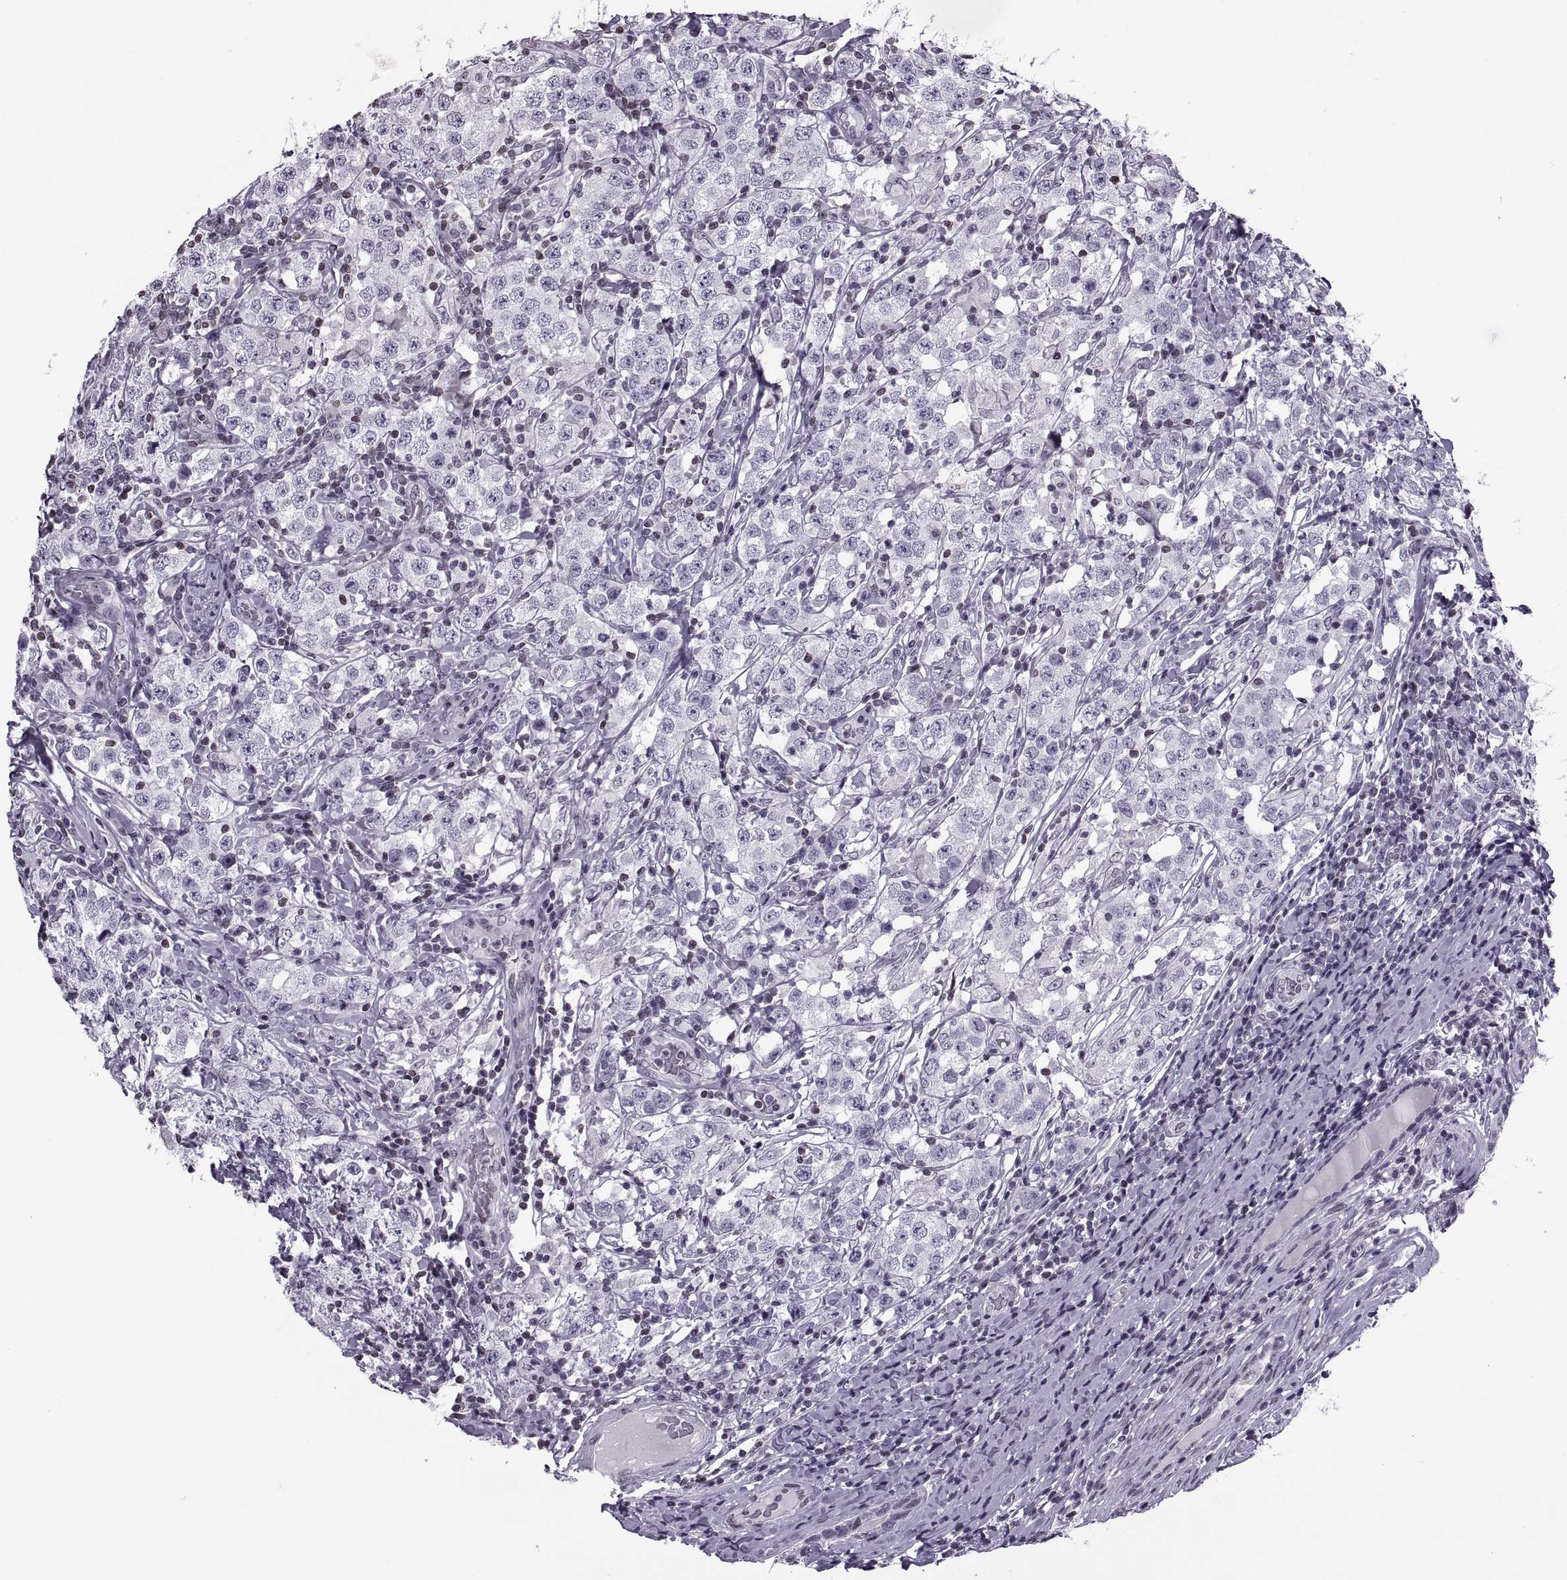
{"staining": {"intensity": "negative", "quantity": "none", "location": "none"}, "tissue": "testis cancer", "cell_type": "Tumor cells", "image_type": "cancer", "snomed": [{"axis": "morphology", "description": "Seminoma, NOS"}, {"axis": "morphology", "description": "Carcinoma, Embryonal, NOS"}, {"axis": "topography", "description": "Testis"}], "caption": "High power microscopy image of an immunohistochemistry (IHC) histopathology image of testis seminoma, revealing no significant expression in tumor cells.", "gene": "H1-8", "patient": {"sex": "male", "age": 41}}